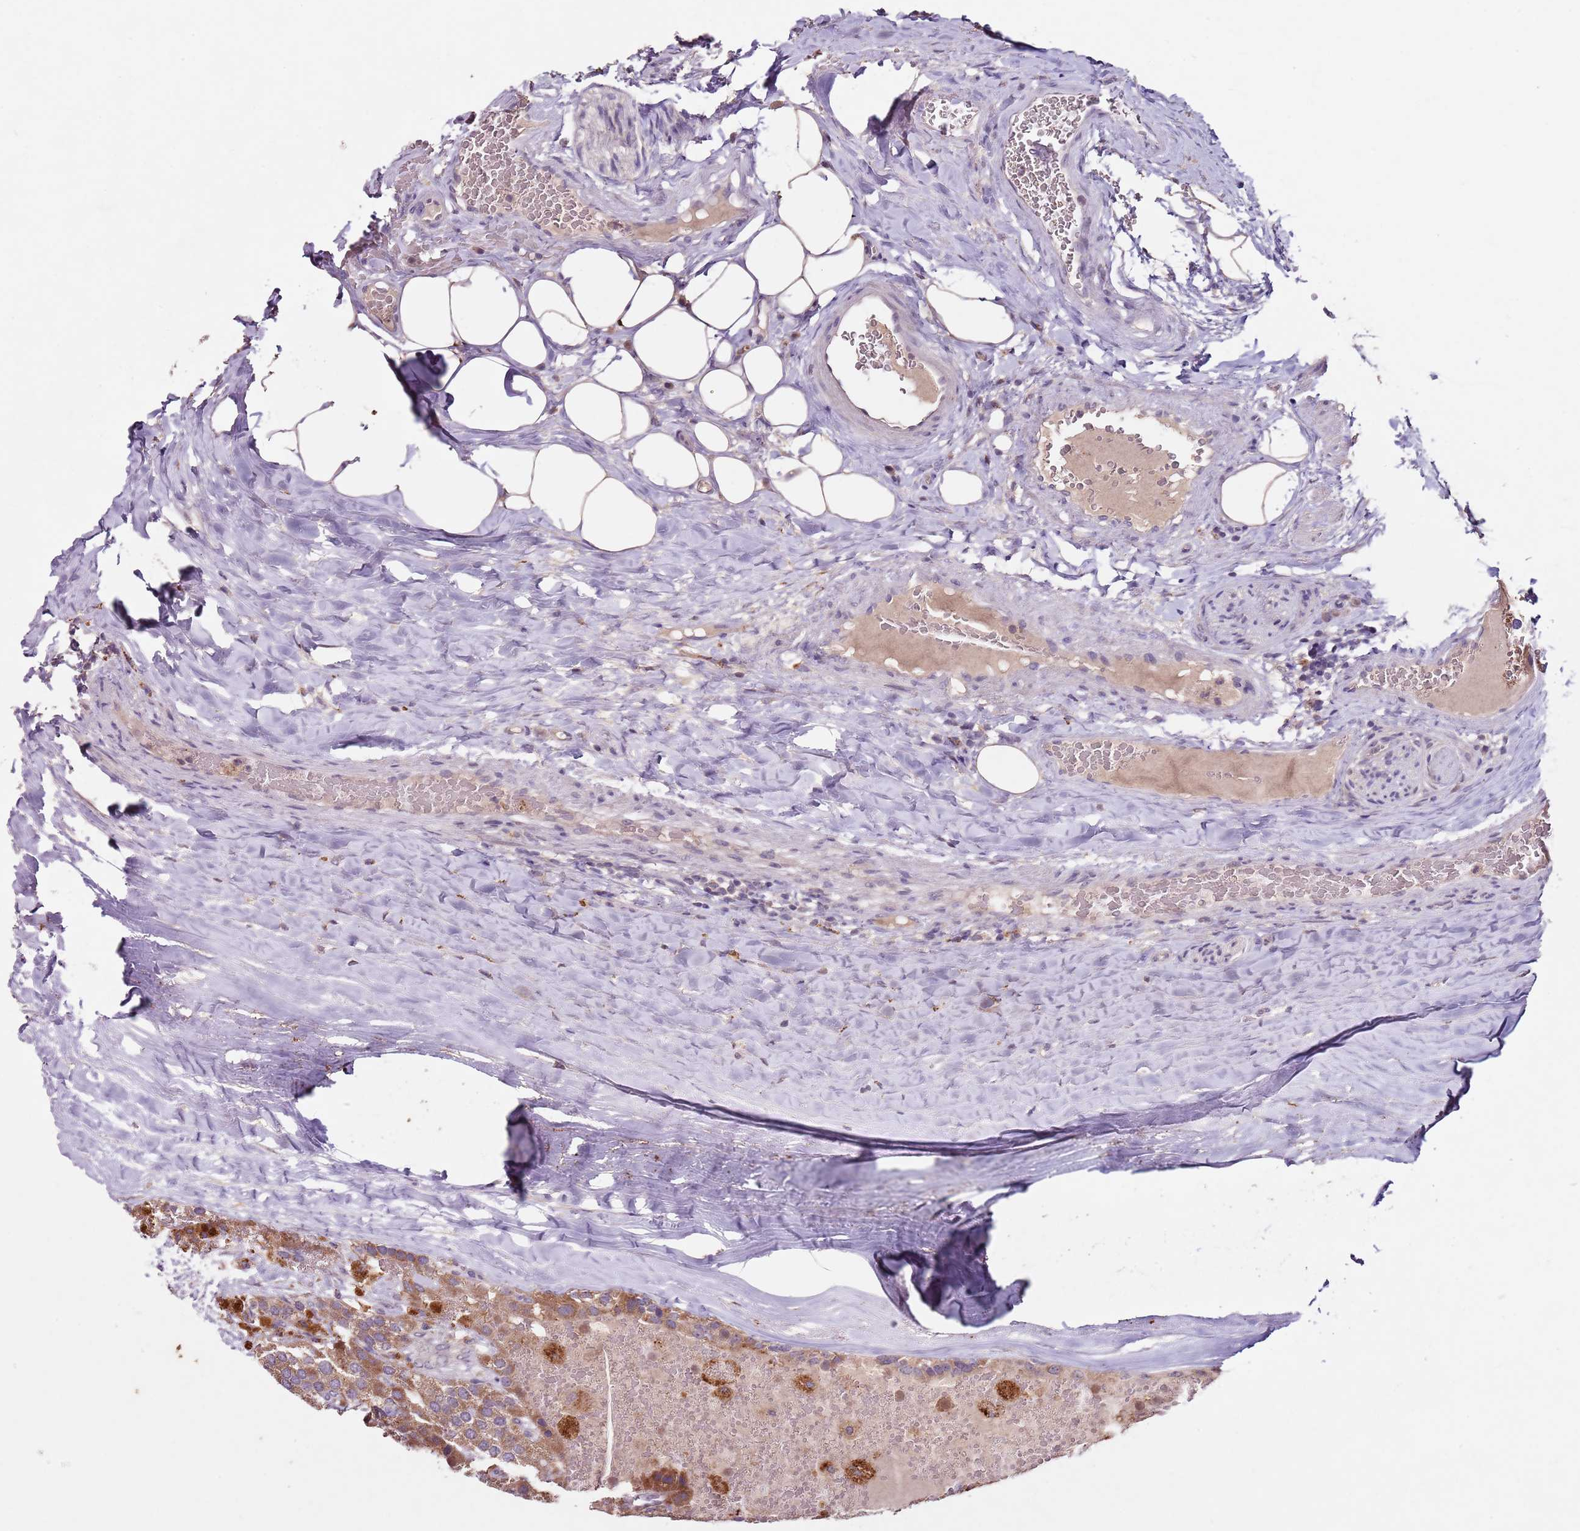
{"staining": {"intensity": "moderate", "quantity": ">75%", "location": "cytoplasmic/membranous"}, "tissue": "parathyroid gland", "cell_type": "Glandular cells", "image_type": "normal", "snomed": [{"axis": "morphology", "description": "Normal tissue, NOS"}, {"axis": "morphology", "description": "Adenoma, NOS"}, {"axis": "topography", "description": "Parathyroid gland"}], "caption": "IHC of normal parathyroid gland reveals medium levels of moderate cytoplasmic/membranous staining in approximately >75% of glandular cells. (DAB (3,3'-diaminobenzidine) = brown stain, brightfield microscopy at high magnification).", "gene": "NRDE2", "patient": {"sex": "female", "age": 86}}